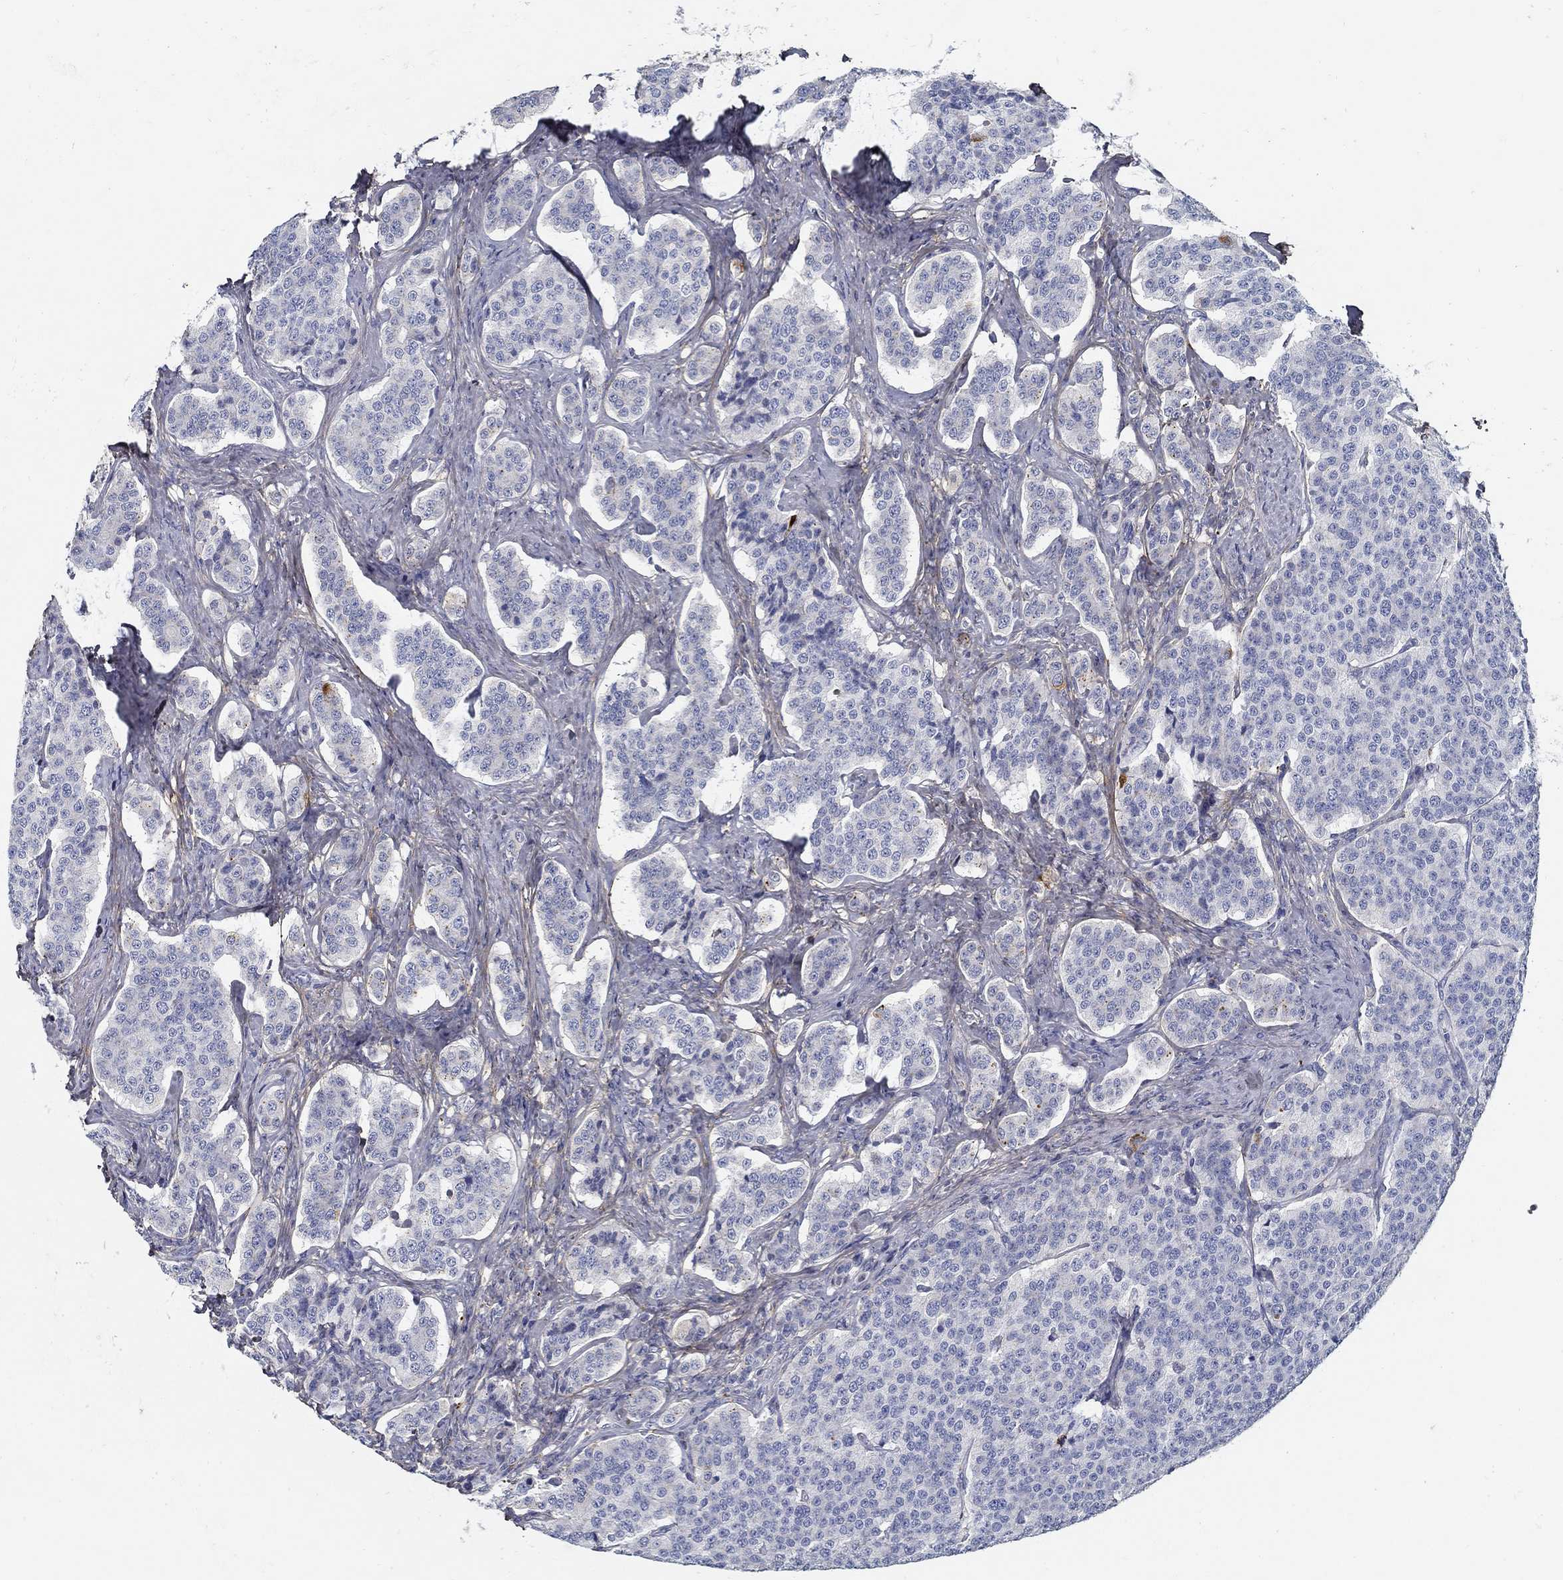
{"staining": {"intensity": "negative", "quantity": "none", "location": "none"}, "tissue": "carcinoid", "cell_type": "Tumor cells", "image_type": "cancer", "snomed": [{"axis": "morphology", "description": "Carcinoid, malignant, NOS"}, {"axis": "topography", "description": "Small intestine"}], "caption": "The image exhibits no significant staining in tumor cells of carcinoid (malignant). (Brightfield microscopy of DAB immunohistochemistry at high magnification).", "gene": "TGFBI", "patient": {"sex": "female", "age": 58}}